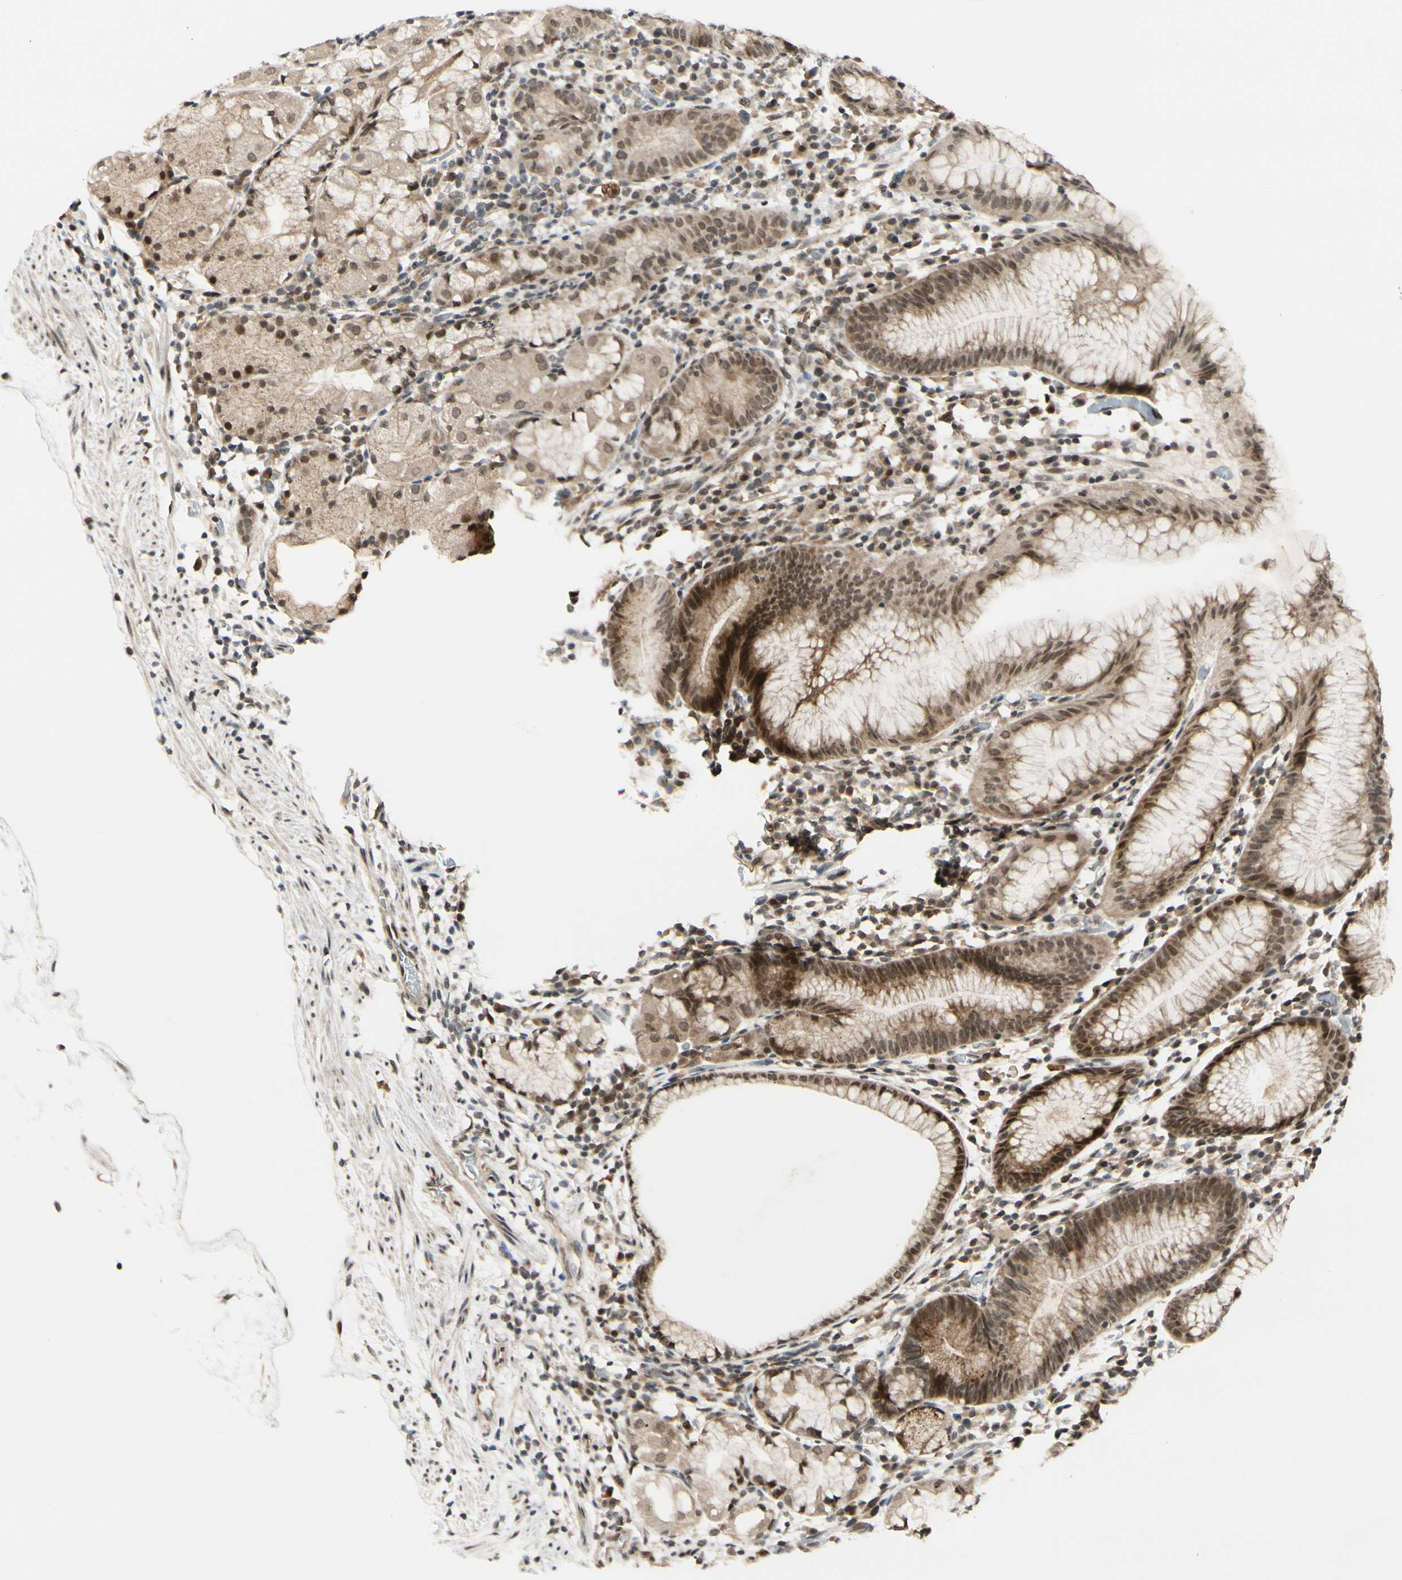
{"staining": {"intensity": "moderate", "quantity": ">75%", "location": "cytoplasmic/membranous,nuclear"}, "tissue": "stomach", "cell_type": "Glandular cells", "image_type": "normal", "snomed": [{"axis": "morphology", "description": "Normal tissue, NOS"}, {"axis": "topography", "description": "Stomach"}, {"axis": "topography", "description": "Stomach, lower"}], "caption": "Immunohistochemistry image of benign stomach stained for a protein (brown), which demonstrates medium levels of moderate cytoplasmic/membranous,nuclear staining in about >75% of glandular cells.", "gene": "BRMS1", "patient": {"sex": "female", "age": 75}}